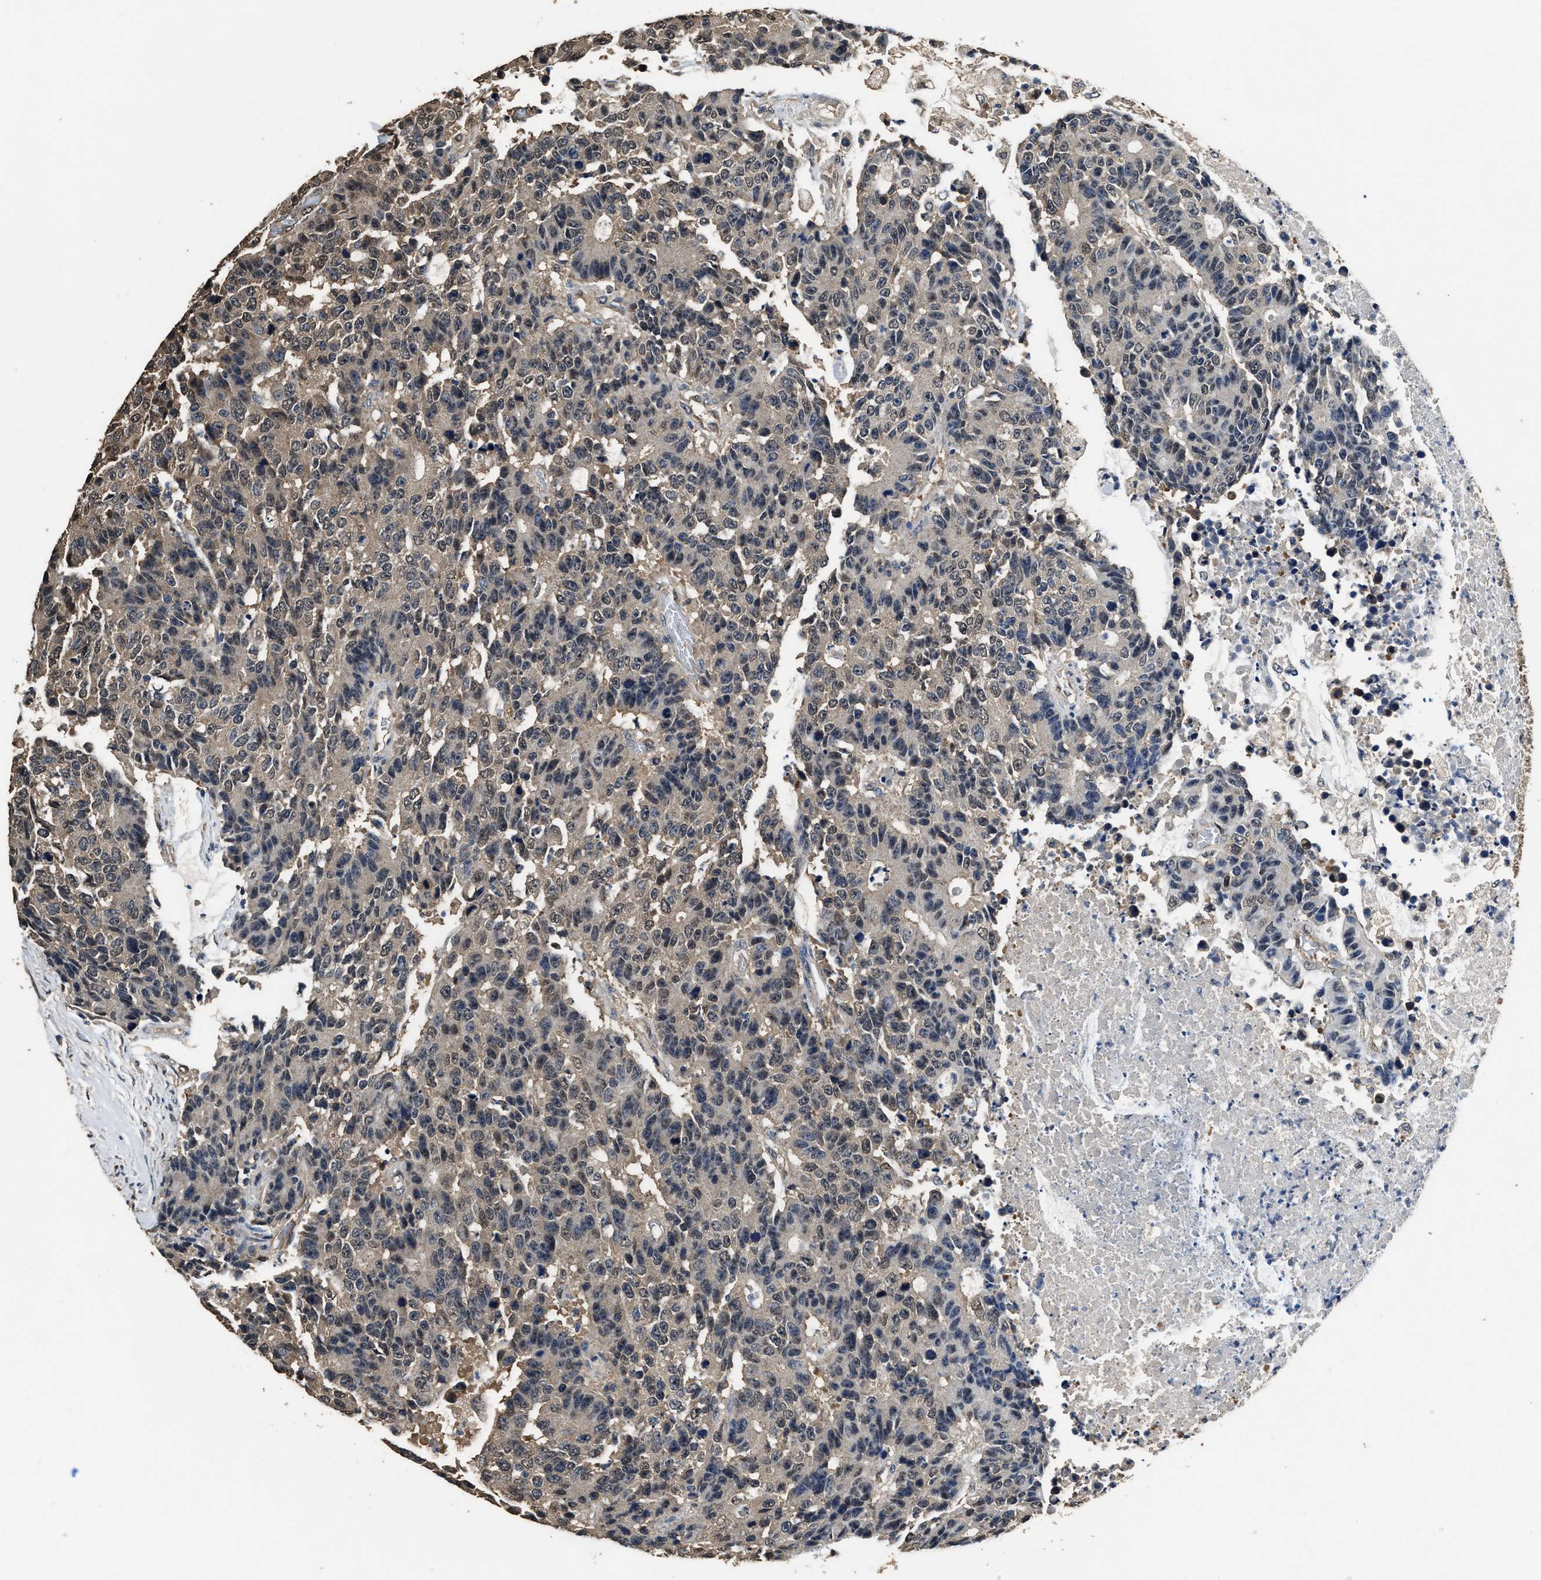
{"staining": {"intensity": "weak", "quantity": ">75%", "location": "cytoplasmic/membranous,nuclear"}, "tissue": "colorectal cancer", "cell_type": "Tumor cells", "image_type": "cancer", "snomed": [{"axis": "morphology", "description": "Adenocarcinoma, NOS"}, {"axis": "topography", "description": "Colon"}], "caption": "This is a histology image of immunohistochemistry staining of colorectal cancer (adenocarcinoma), which shows weak expression in the cytoplasmic/membranous and nuclear of tumor cells.", "gene": "YWHAE", "patient": {"sex": "female", "age": 86}}